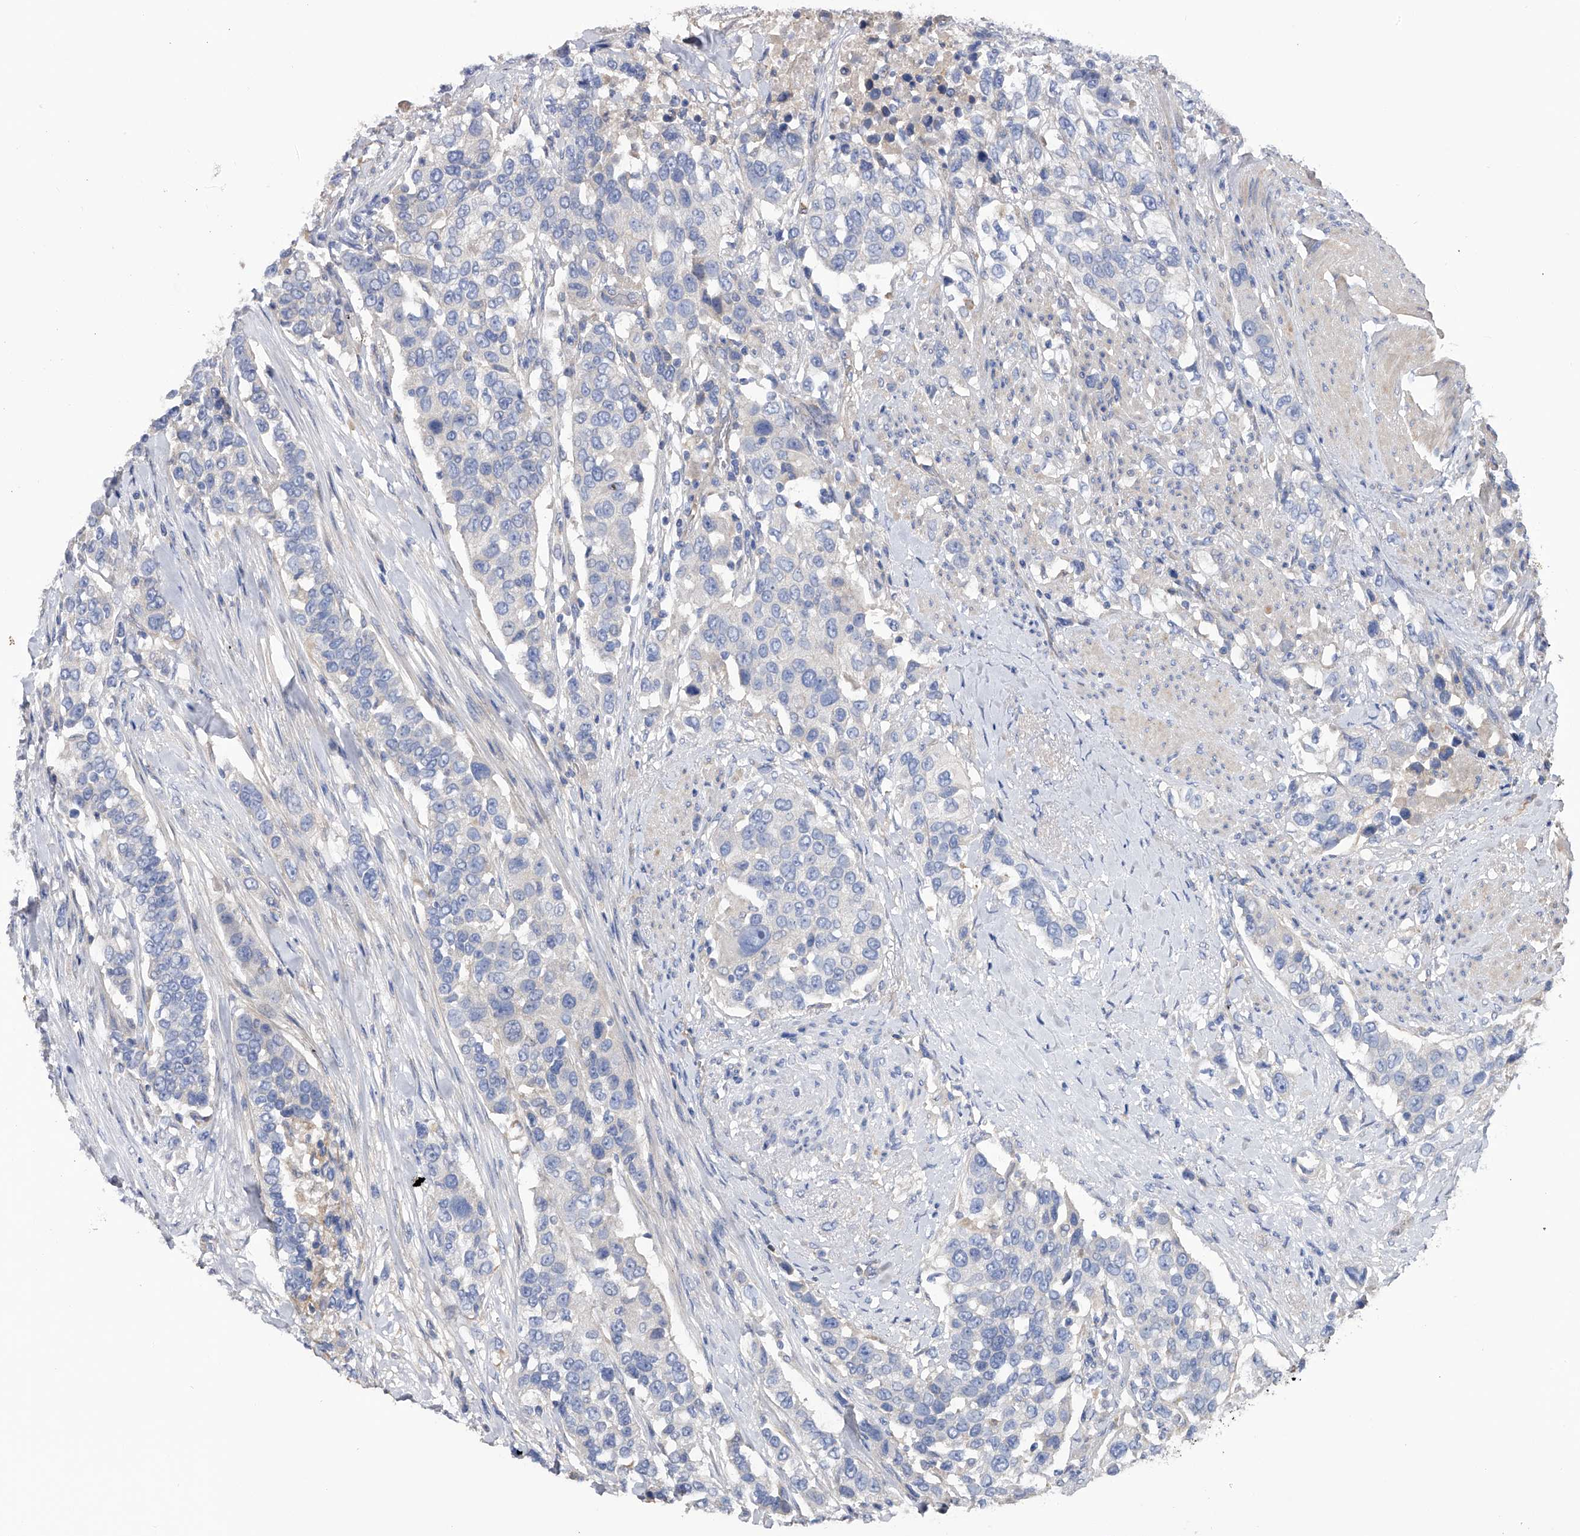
{"staining": {"intensity": "negative", "quantity": "none", "location": "none"}, "tissue": "urothelial cancer", "cell_type": "Tumor cells", "image_type": "cancer", "snomed": [{"axis": "morphology", "description": "Urothelial carcinoma, High grade"}, {"axis": "topography", "description": "Urinary bladder"}], "caption": "Immunohistochemistry image of neoplastic tissue: high-grade urothelial carcinoma stained with DAB demonstrates no significant protein expression in tumor cells. (DAB immunohistochemistry, high magnification).", "gene": "RWDD2A", "patient": {"sex": "female", "age": 80}}